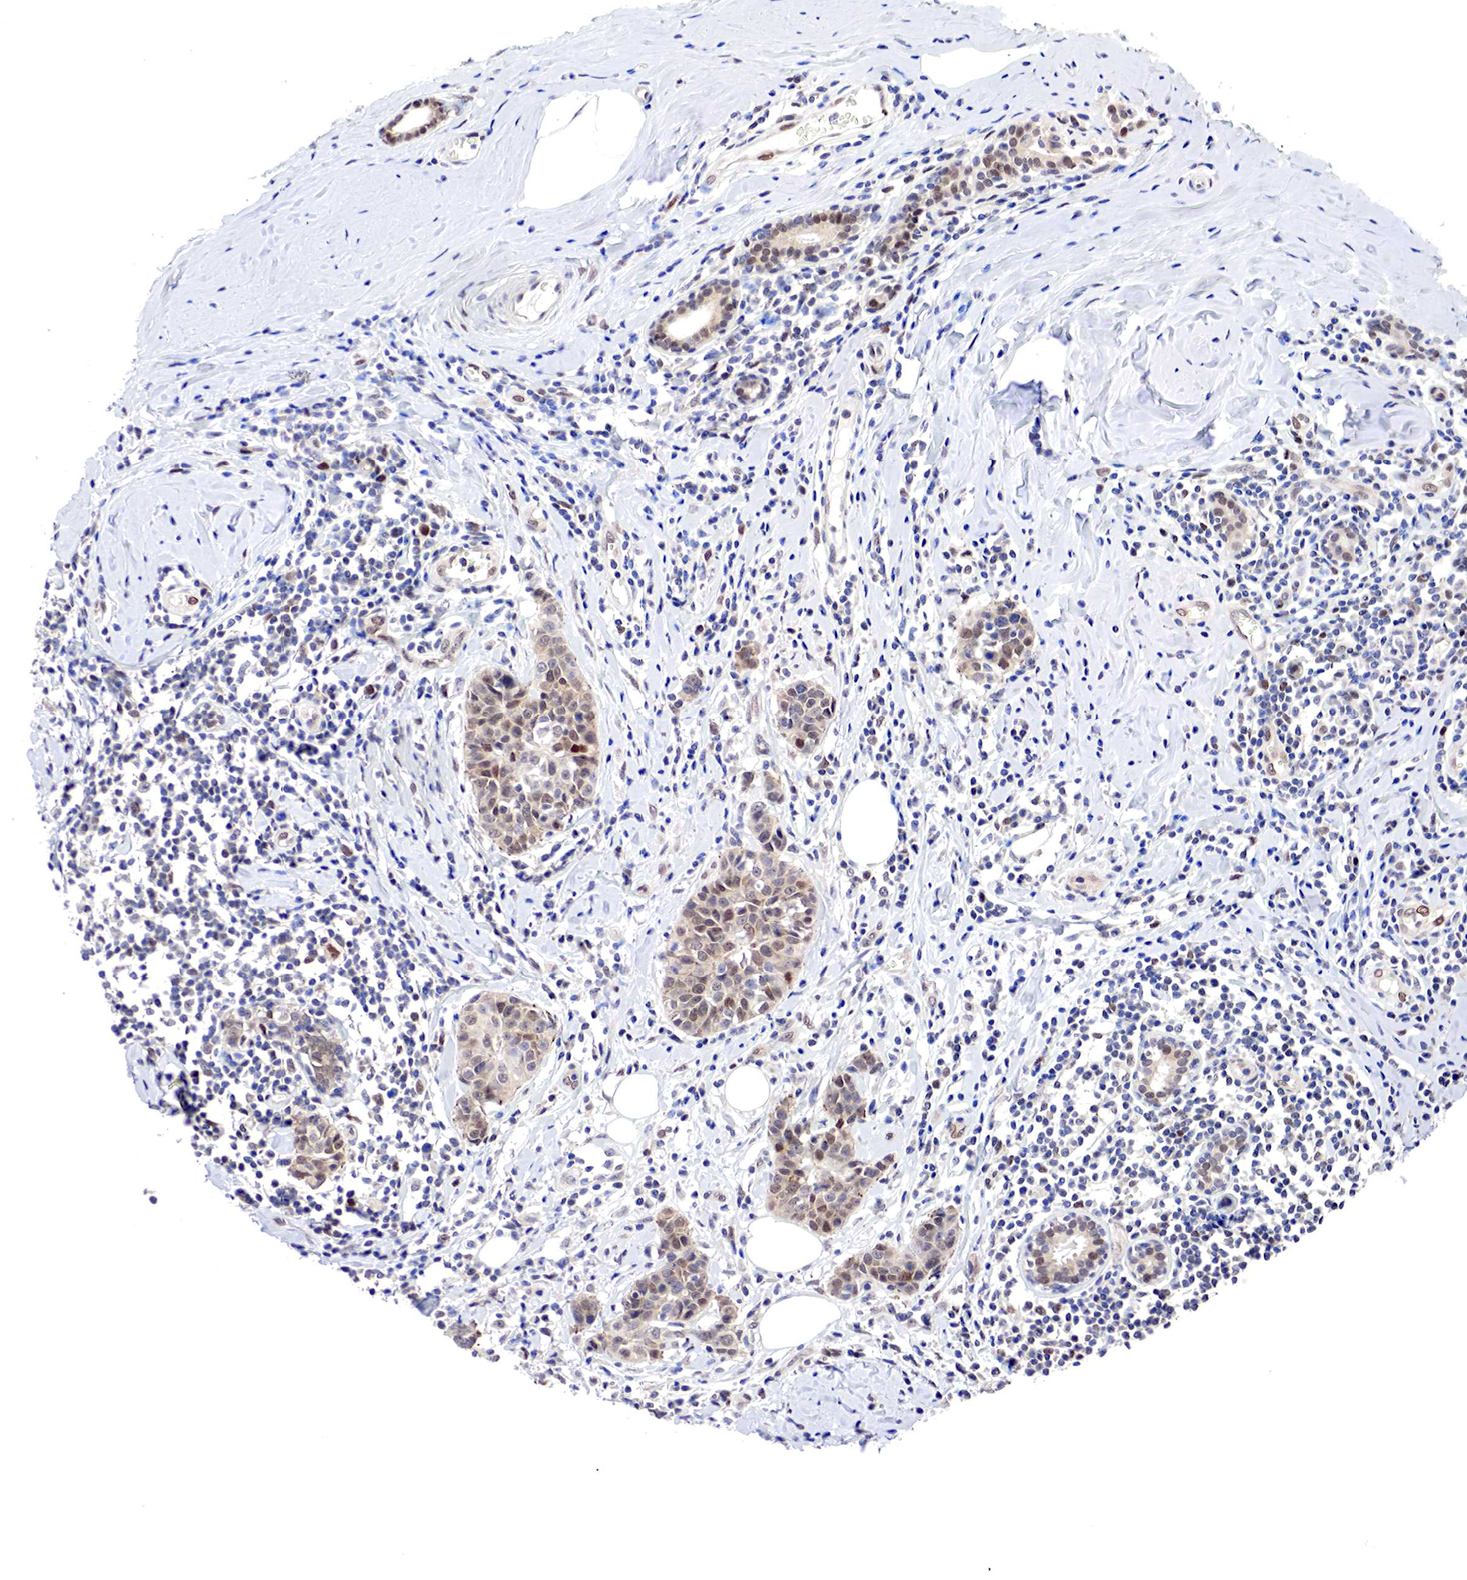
{"staining": {"intensity": "moderate", "quantity": "25%-75%", "location": "cytoplasmic/membranous,nuclear"}, "tissue": "breast cancer", "cell_type": "Tumor cells", "image_type": "cancer", "snomed": [{"axis": "morphology", "description": "Duct carcinoma"}, {"axis": "topography", "description": "Breast"}], "caption": "Protein staining displays moderate cytoplasmic/membranous and nuclear expression in about 25%-75% of tumor cells in invasive ductal carcinoma (breast).", "gene": "PABIR2", "patient": {"sex": "female", "age": 55}}